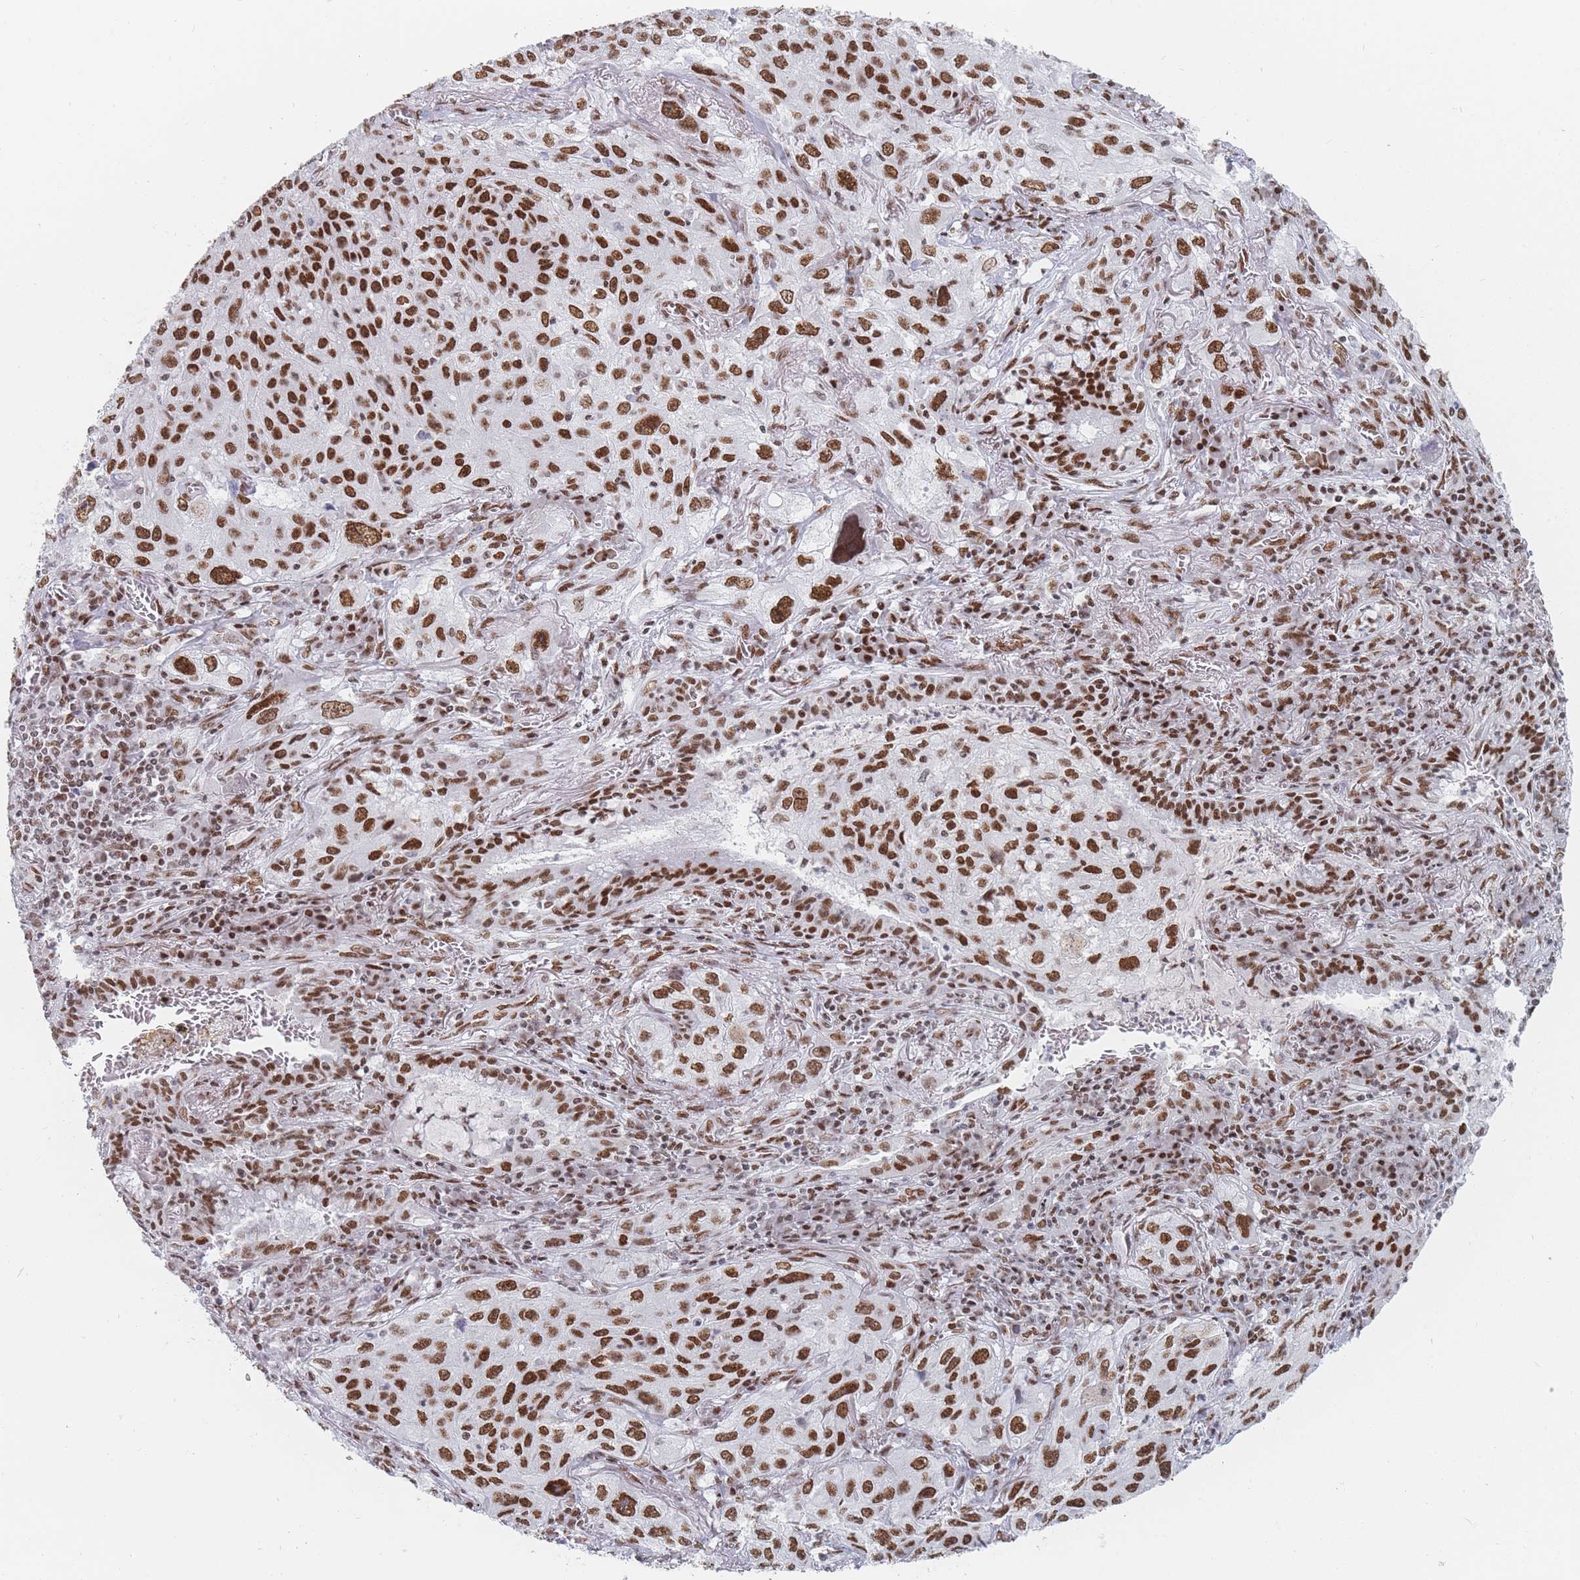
{"staining": {"intensity": "moderate", "quantity": ">75%", "location": "nuclear"}, "tissue": "lung cancer", "cell_type": "Tumor cells", "image_type": "cancer", "snomed": [{"axis": "morphology", "description": "Squamous cell carcinoma, NOS"}, {"axis": "topography", "description": "Lung"}], "caption": "Tumor cells exhibit medium levels of moderate nuclear expression in about >75% of cells in human lung squamous cell carcinoma.", "gene": "SAFB2", "patient": {"sex": "female", "age": 69}}